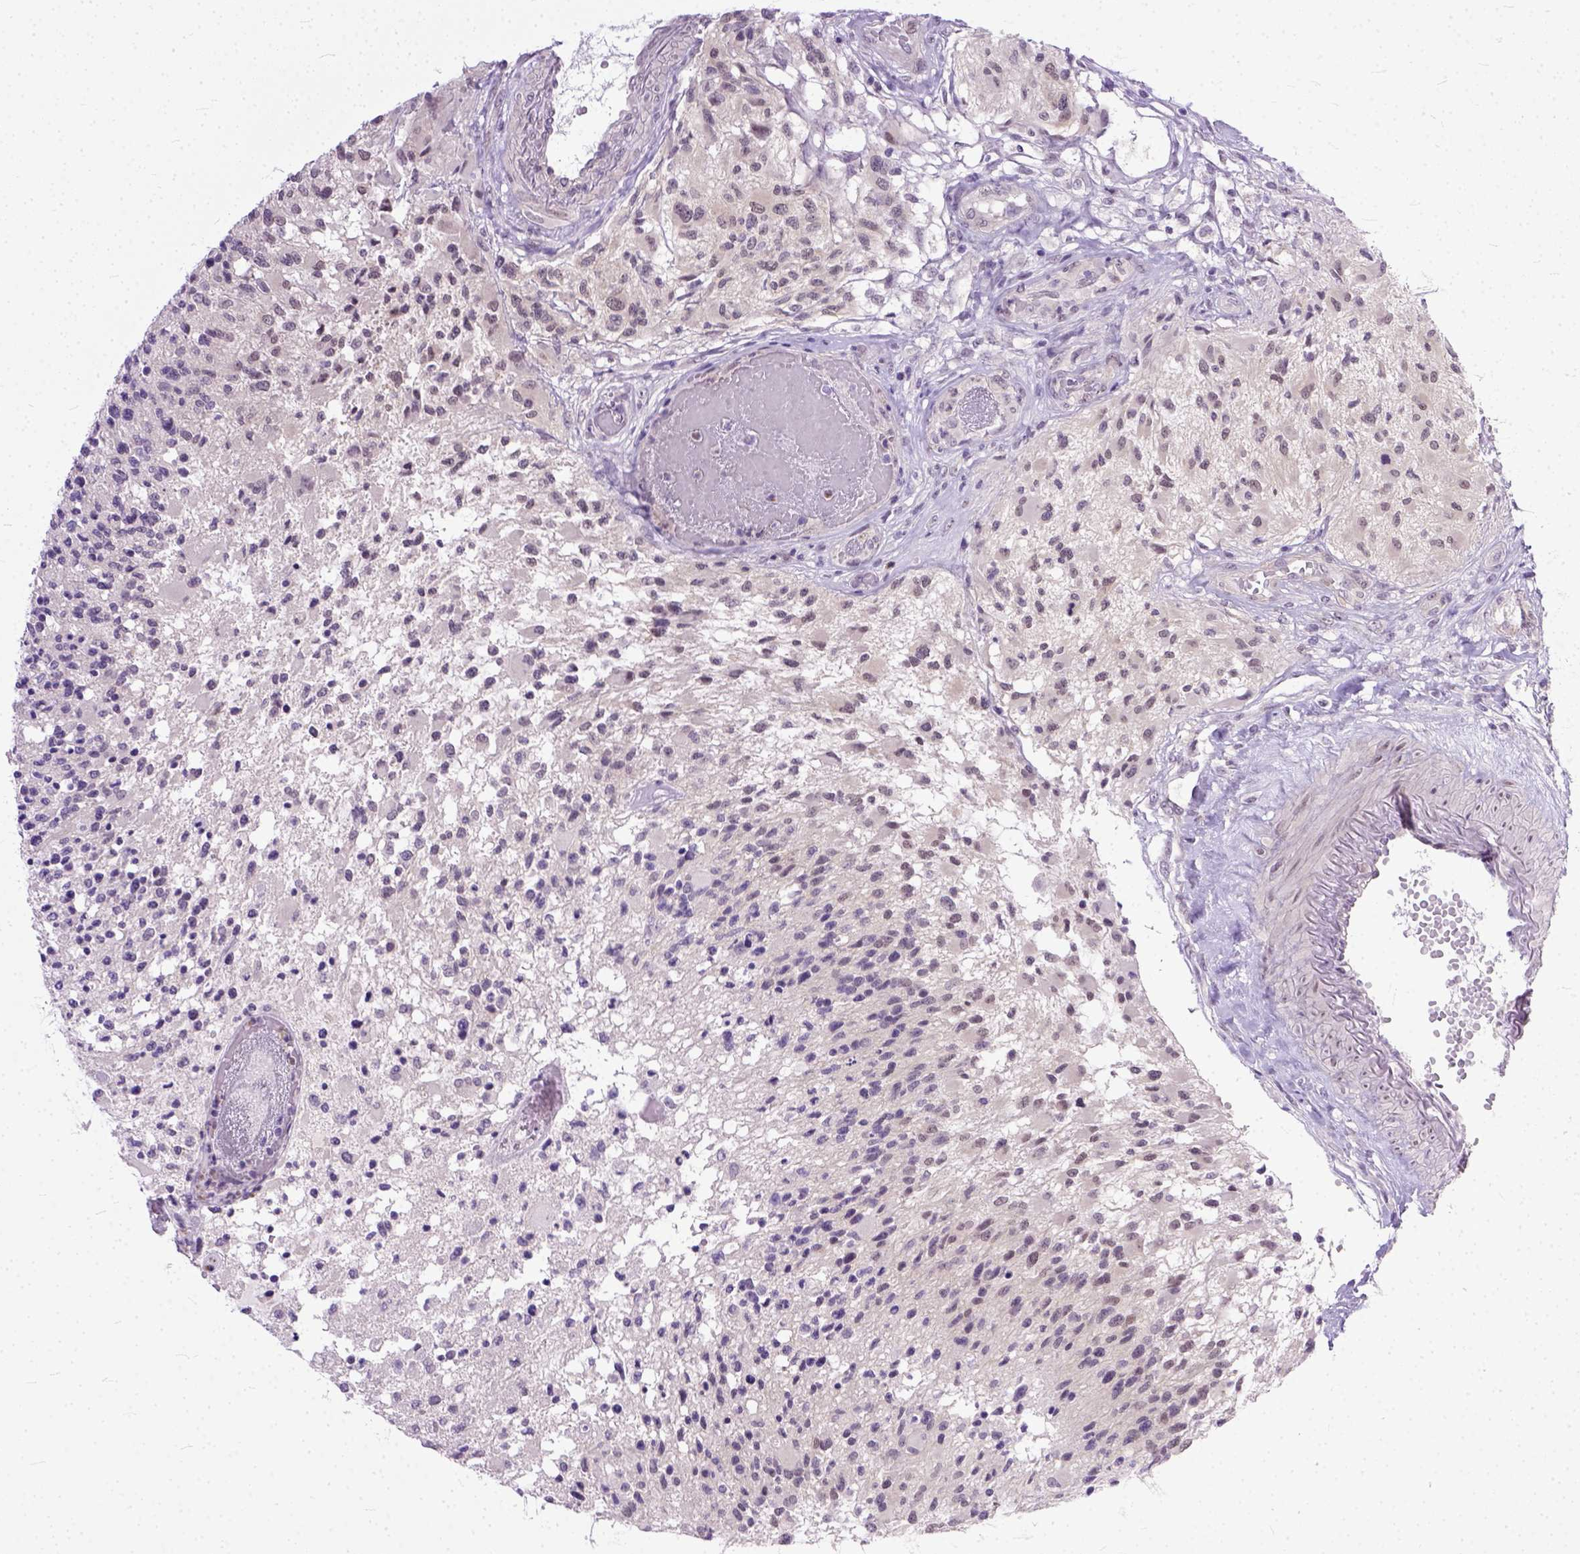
{"staining": {"intensity": "weak", "quantity": "<25%", "location": "nuclear"}, "tissue": "glioma", "cell_type": "Tumor cells", "image_type": "cancer", "snomed": [{"axis": "morphology", "description": "Glioma, malignant, High grade"}, {"axis": "topography", "description": "Brain"}], "caption": "Immunohistochemistry (IHC) image of neoplastic tissue: human glioma stained with DAB (3,3'-diaminobenzidine) reveals no significant protein positivity in tumor cells.", "gene": "TCEAL7", "patient": {"sex": "female", "age": 63}}